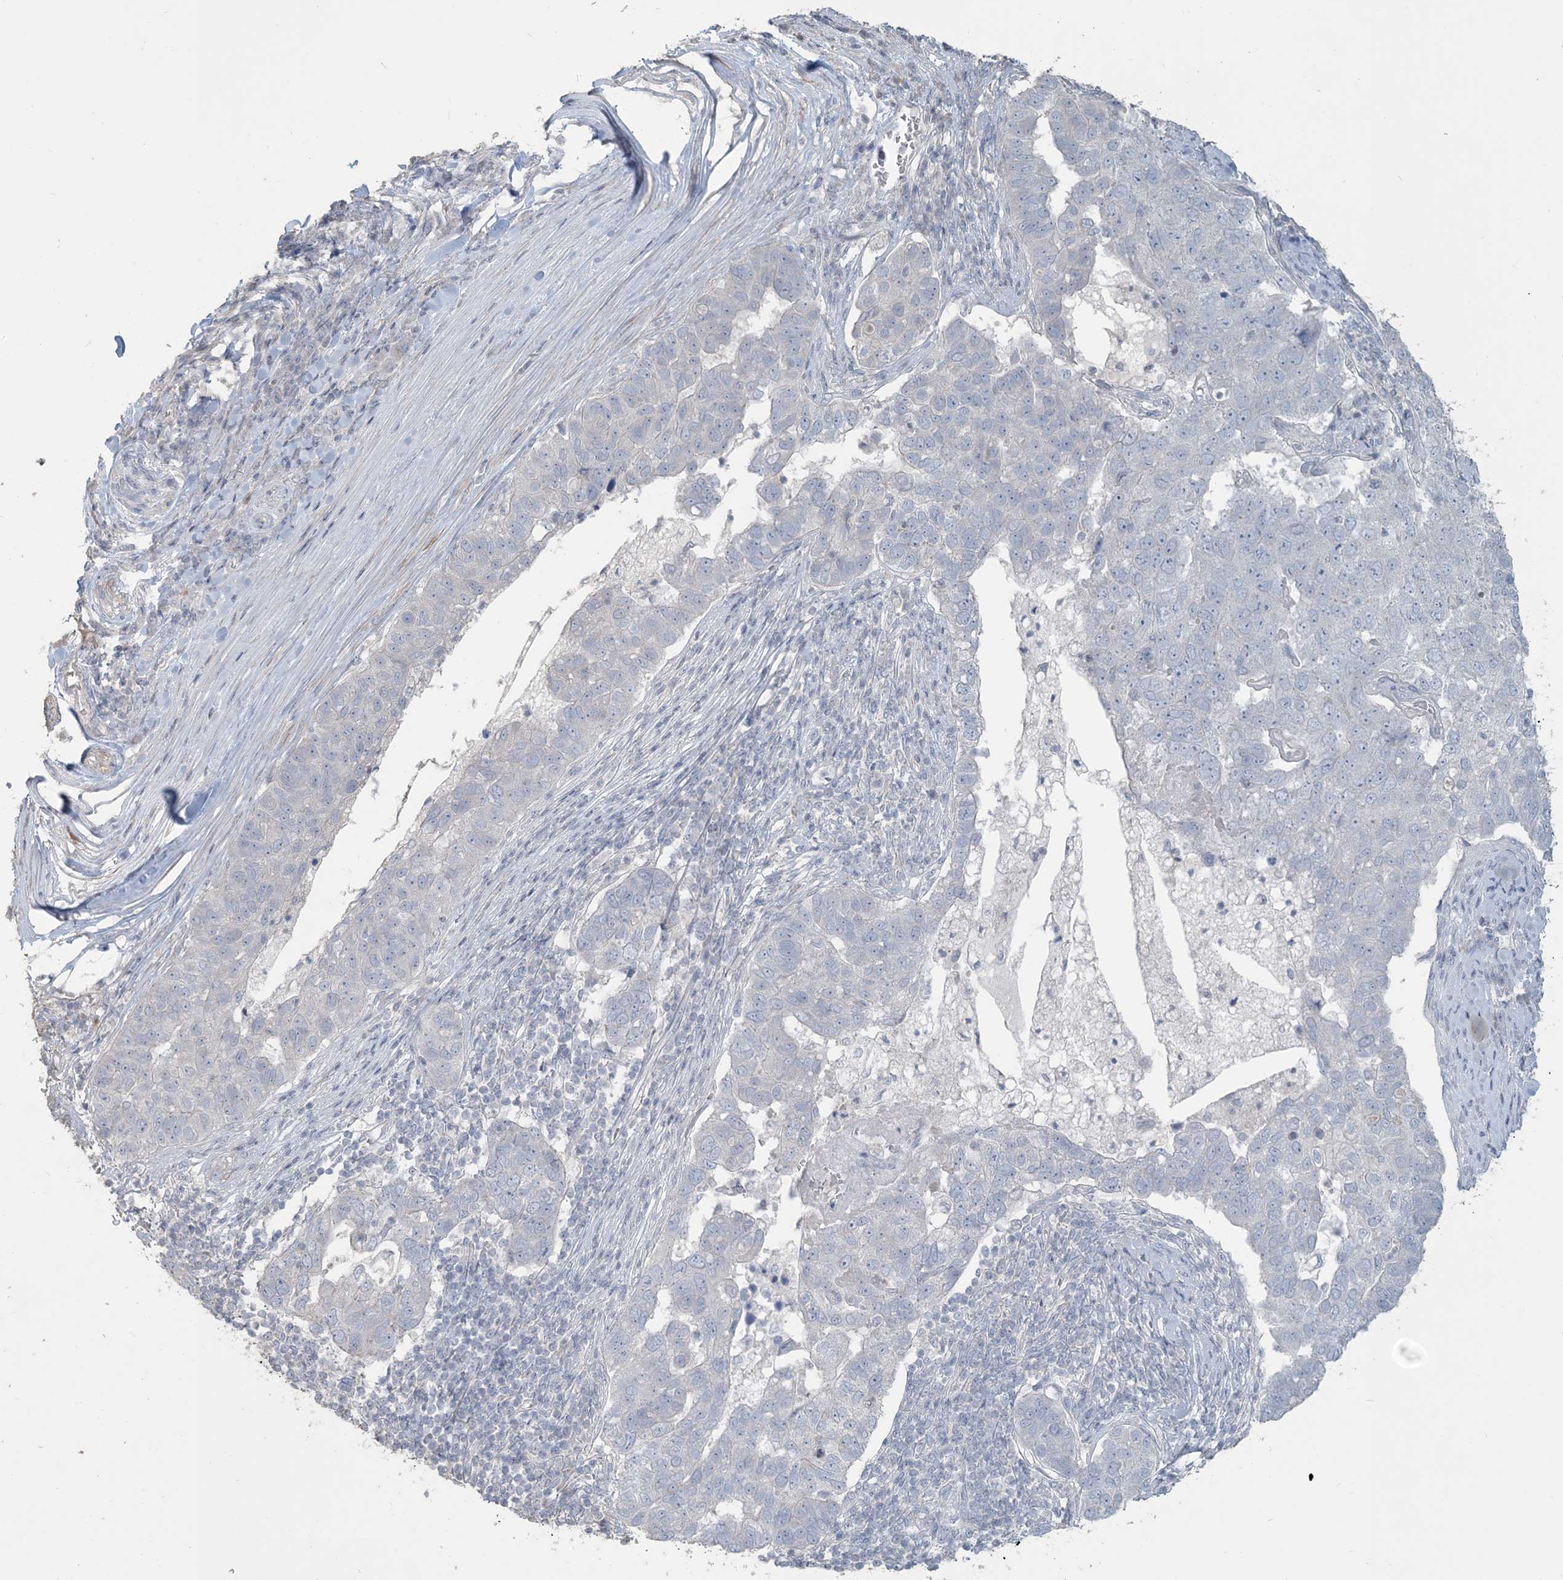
{"staining": {"intensity": "negative", "quantity": "none", "location": "none"}, "tissue": "pancreatic cancer", "cell_type": "Tumor cells", "image_type": "cancer", "snomed": [{"axis": "morphology", "description": "Adenocarcinoma, NOS"}, {"axis": "topography", "description": "Pancreas"}], "caption": "Tumor cells show no significant expression in pancreatic cancer.", "gene": "NPHS2", "patient": {"sex": "female", "age": 61}}